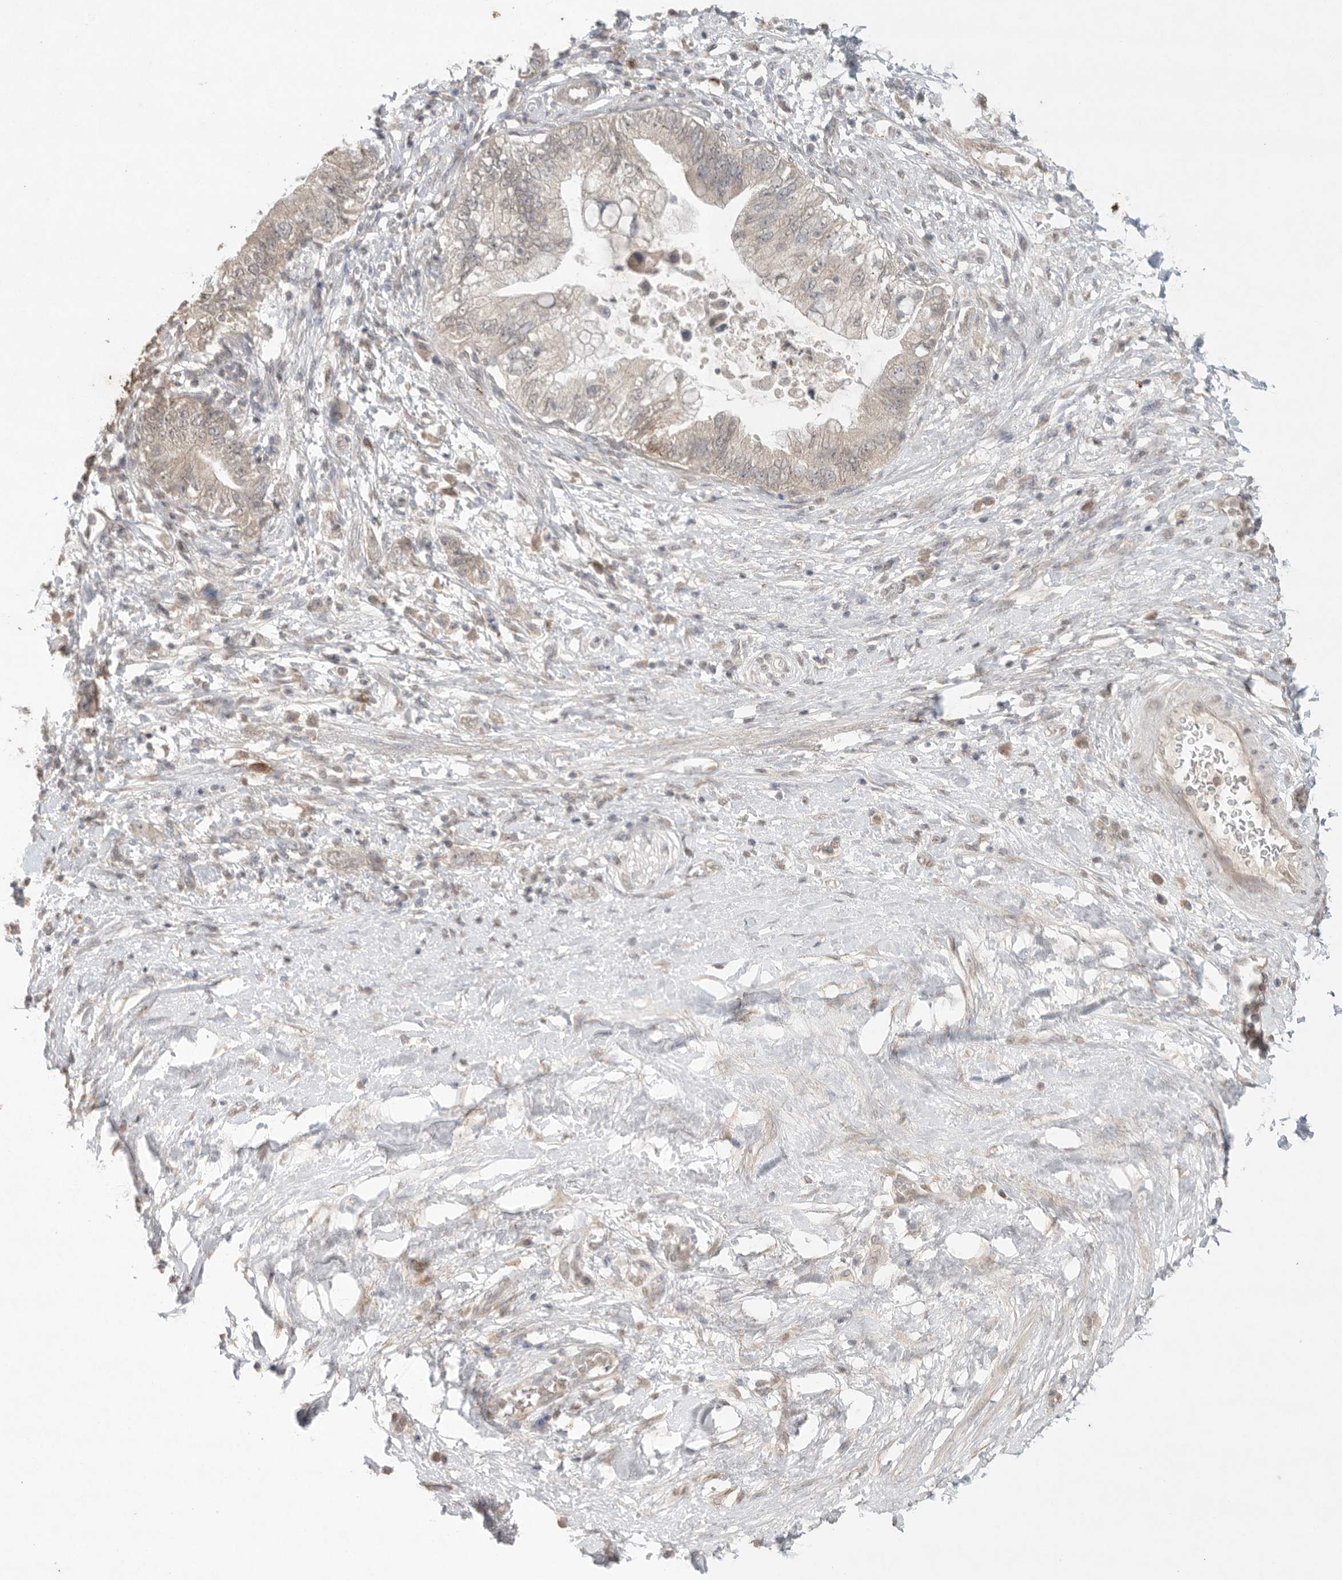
{"staining": {"intensity": "weak", "quantity": "<25%", "location": "cytoplasmic/membranous"}, "tissue": "pancreatic cancer", "cell_type": "Tumor cells", "image_type": "cancer", "snomed": [{"axis": "morphology", "description": "Adenocarcinoma, NOS"}, {"axis": "topography", "description": "Pancreas"}], "caption": "Micrograph shows no protein expression in tumor cells of adenocarcinoma (pancreatic) tissue.", "gene": "KLK5", "patient": {"sex": "female", "age": 73}}